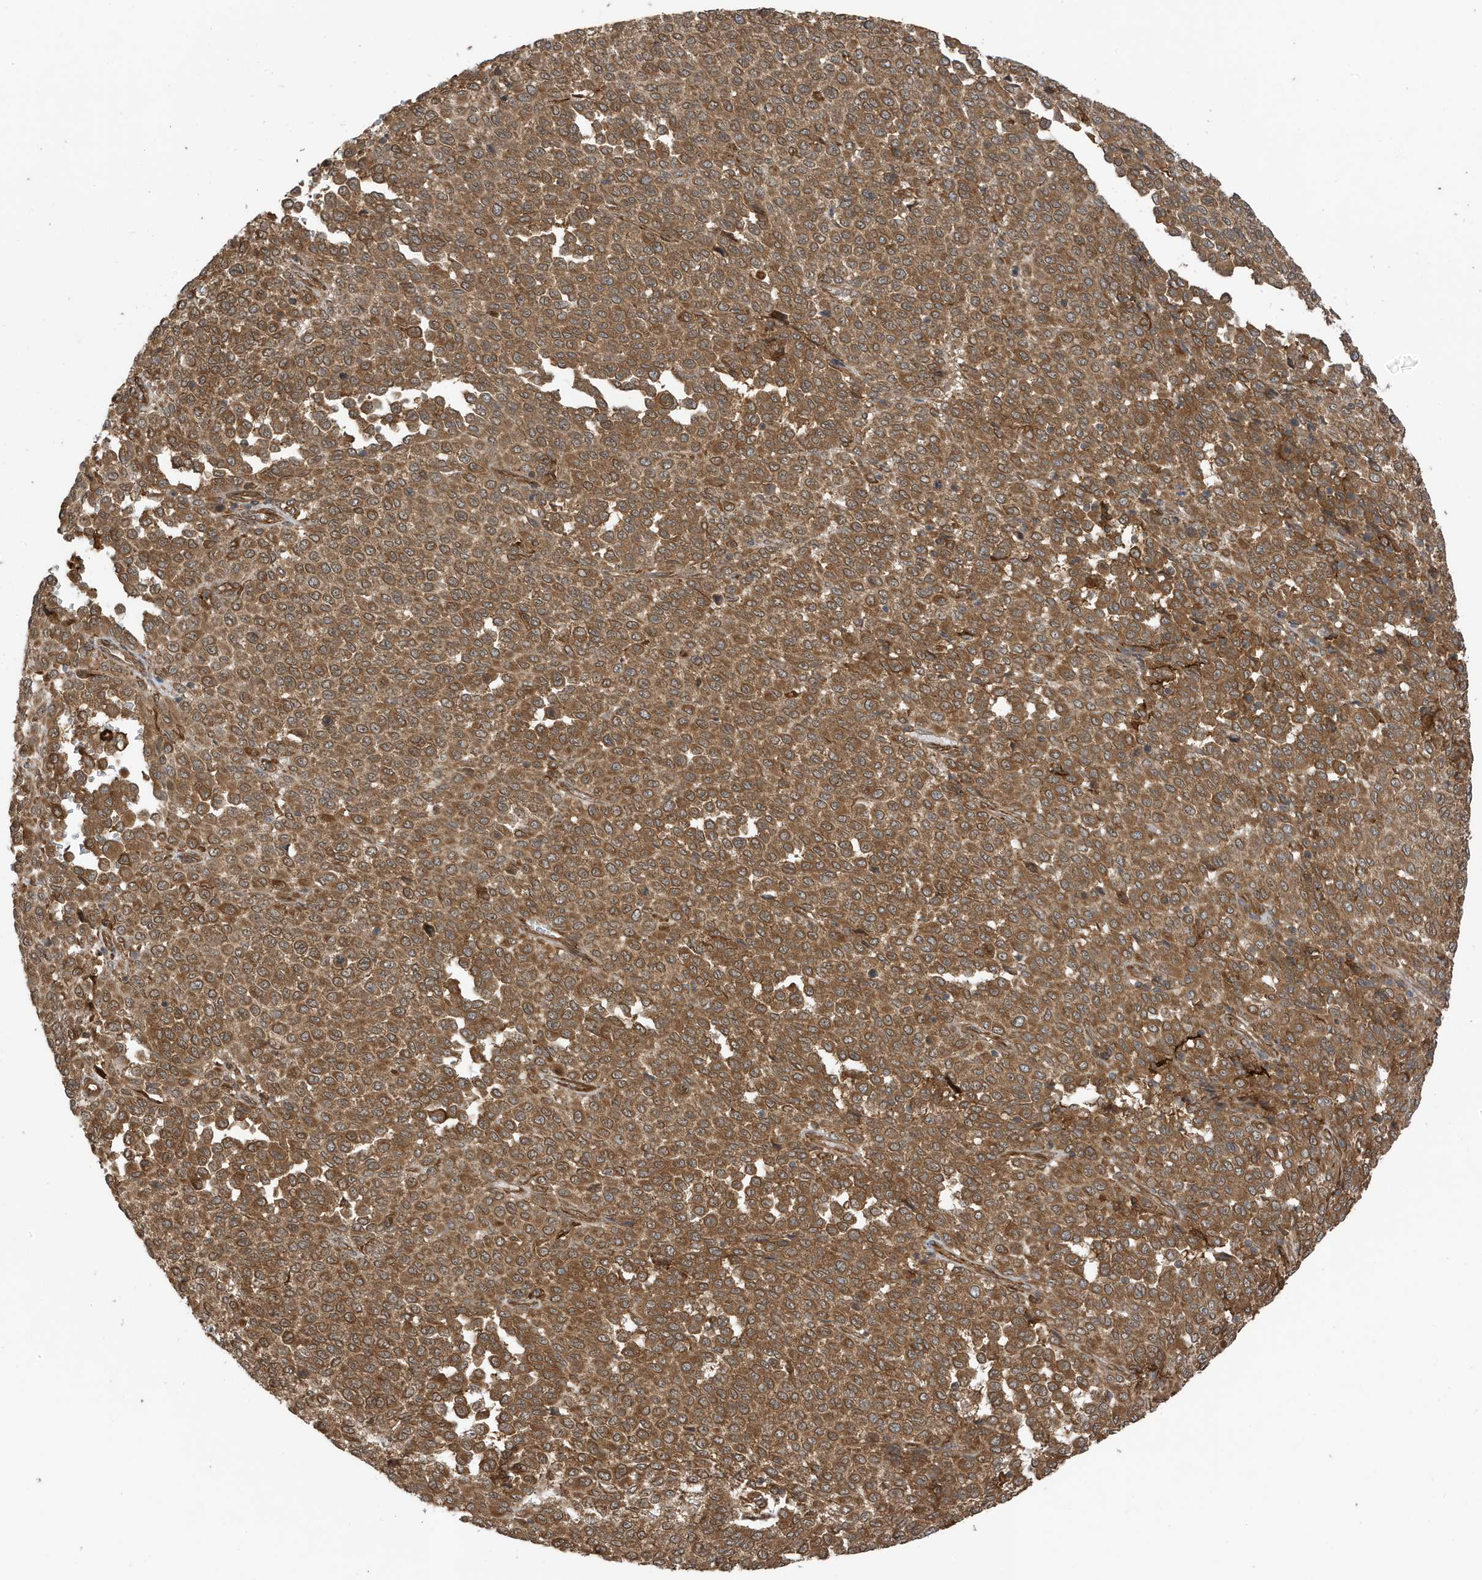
{"staining": {"intensity": "moderate", "quantity": ">75%", "location": "cytoplasmic/membranous"}, "tissue": "melanoma", "cell_type": "Tumor cells", "image_type": "cancer", "snomed": [{"axis": "morphology", "description": "Malignant melanoma, Metastatic site"}, {"axis": "topography", "description": "Pancreas"}], "caption": "This micrograph shows IHC staining of human malignant melanoma (metastatic site), with medium moderate cytoplasmic/membranous positivity in approximately >75% of tumor cells.", "gene": "CDC42EP3", "patient": {"sex": "female", "age": 30}}